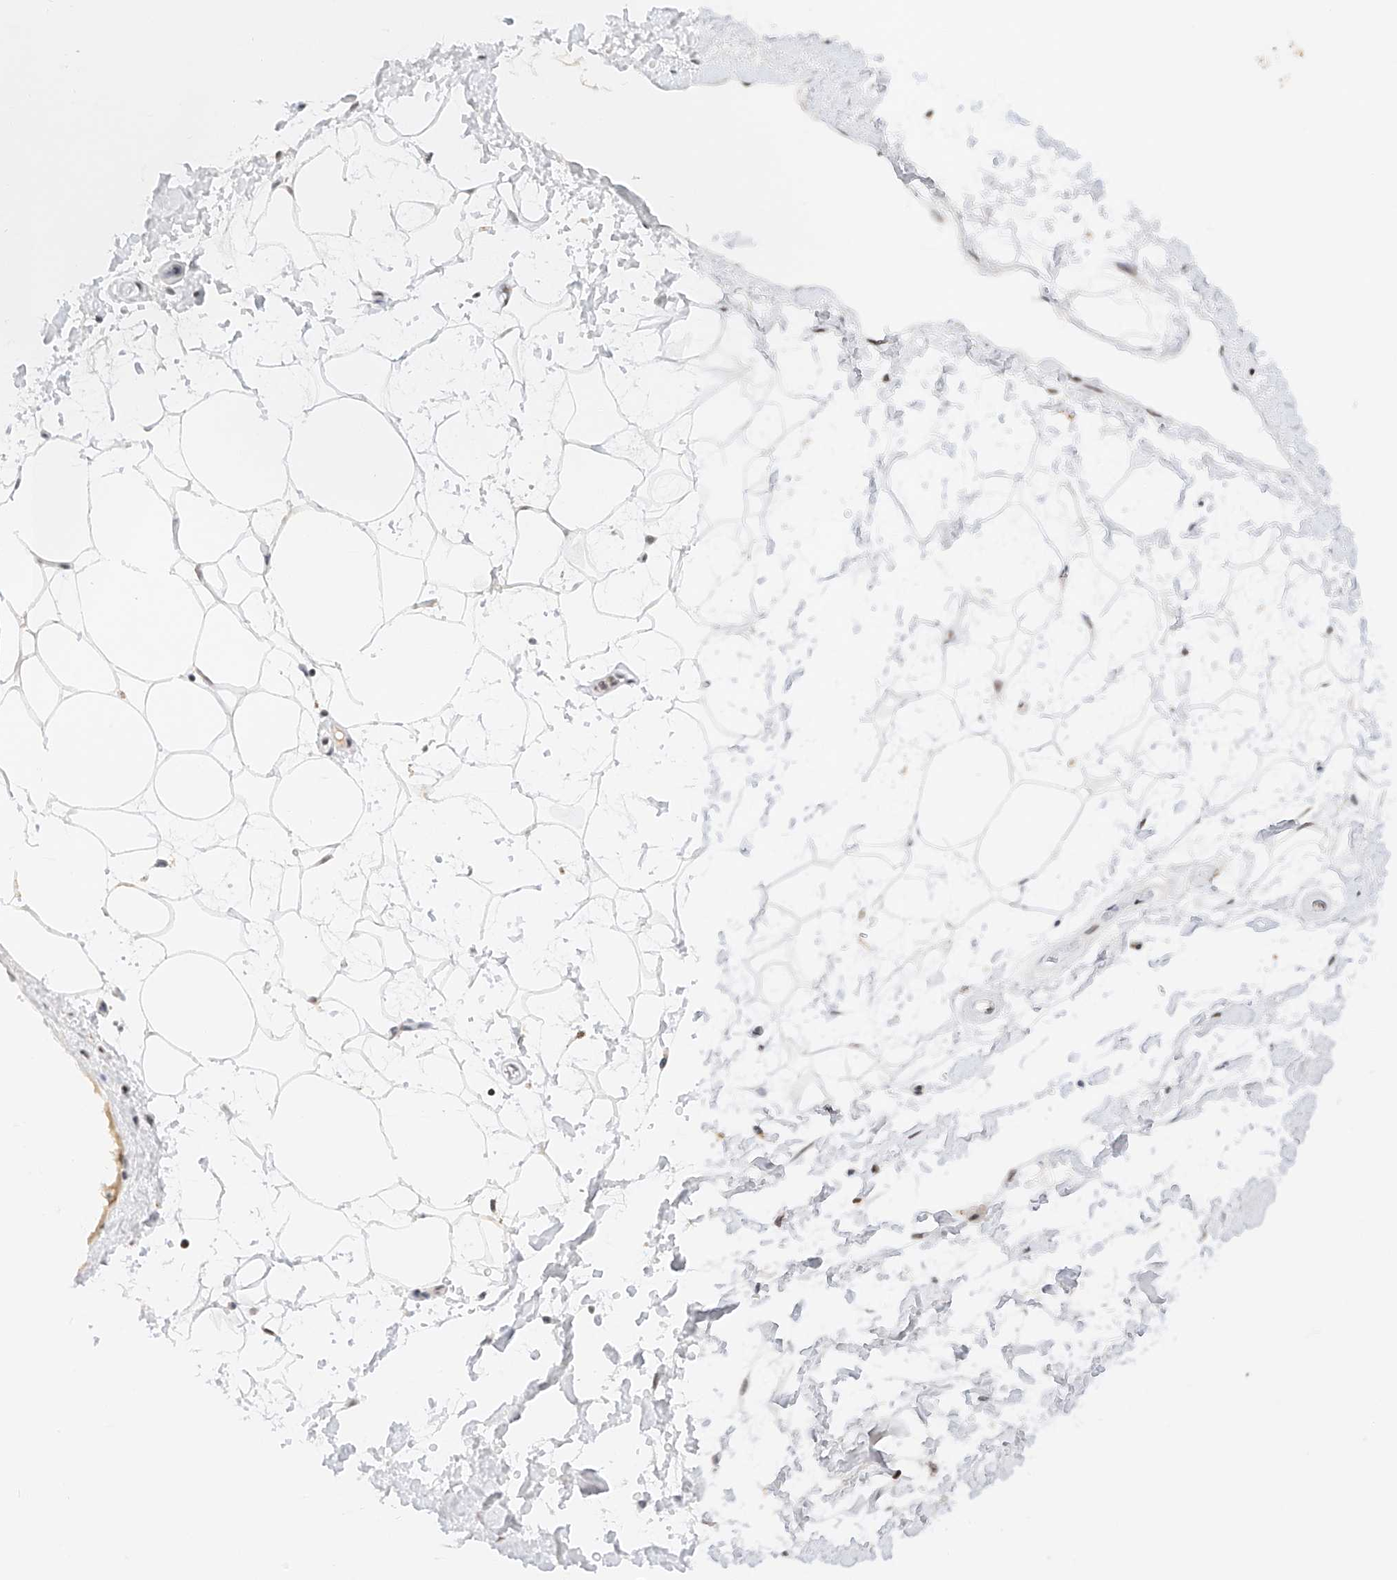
{"staining": {"intensity": "negative", "quantity": "none", "location": "none"}, "tissue": "adipose tissue", "cell_type": "Adipocytes", "image_type": "normal", "snomed": [{"axis": "morphology", "description": "Normal tissue, NOS"}, {"axis": "topography", "description": "Soft tissue"}], "caption": "DAB (3,3'-diaminobenzidine) immunohistochemical staining of normal human adipose tissue exhibits no significant expression in adipocytes.", "gene": "NRF1", "patient": {"sex": "male", "age": 72}}